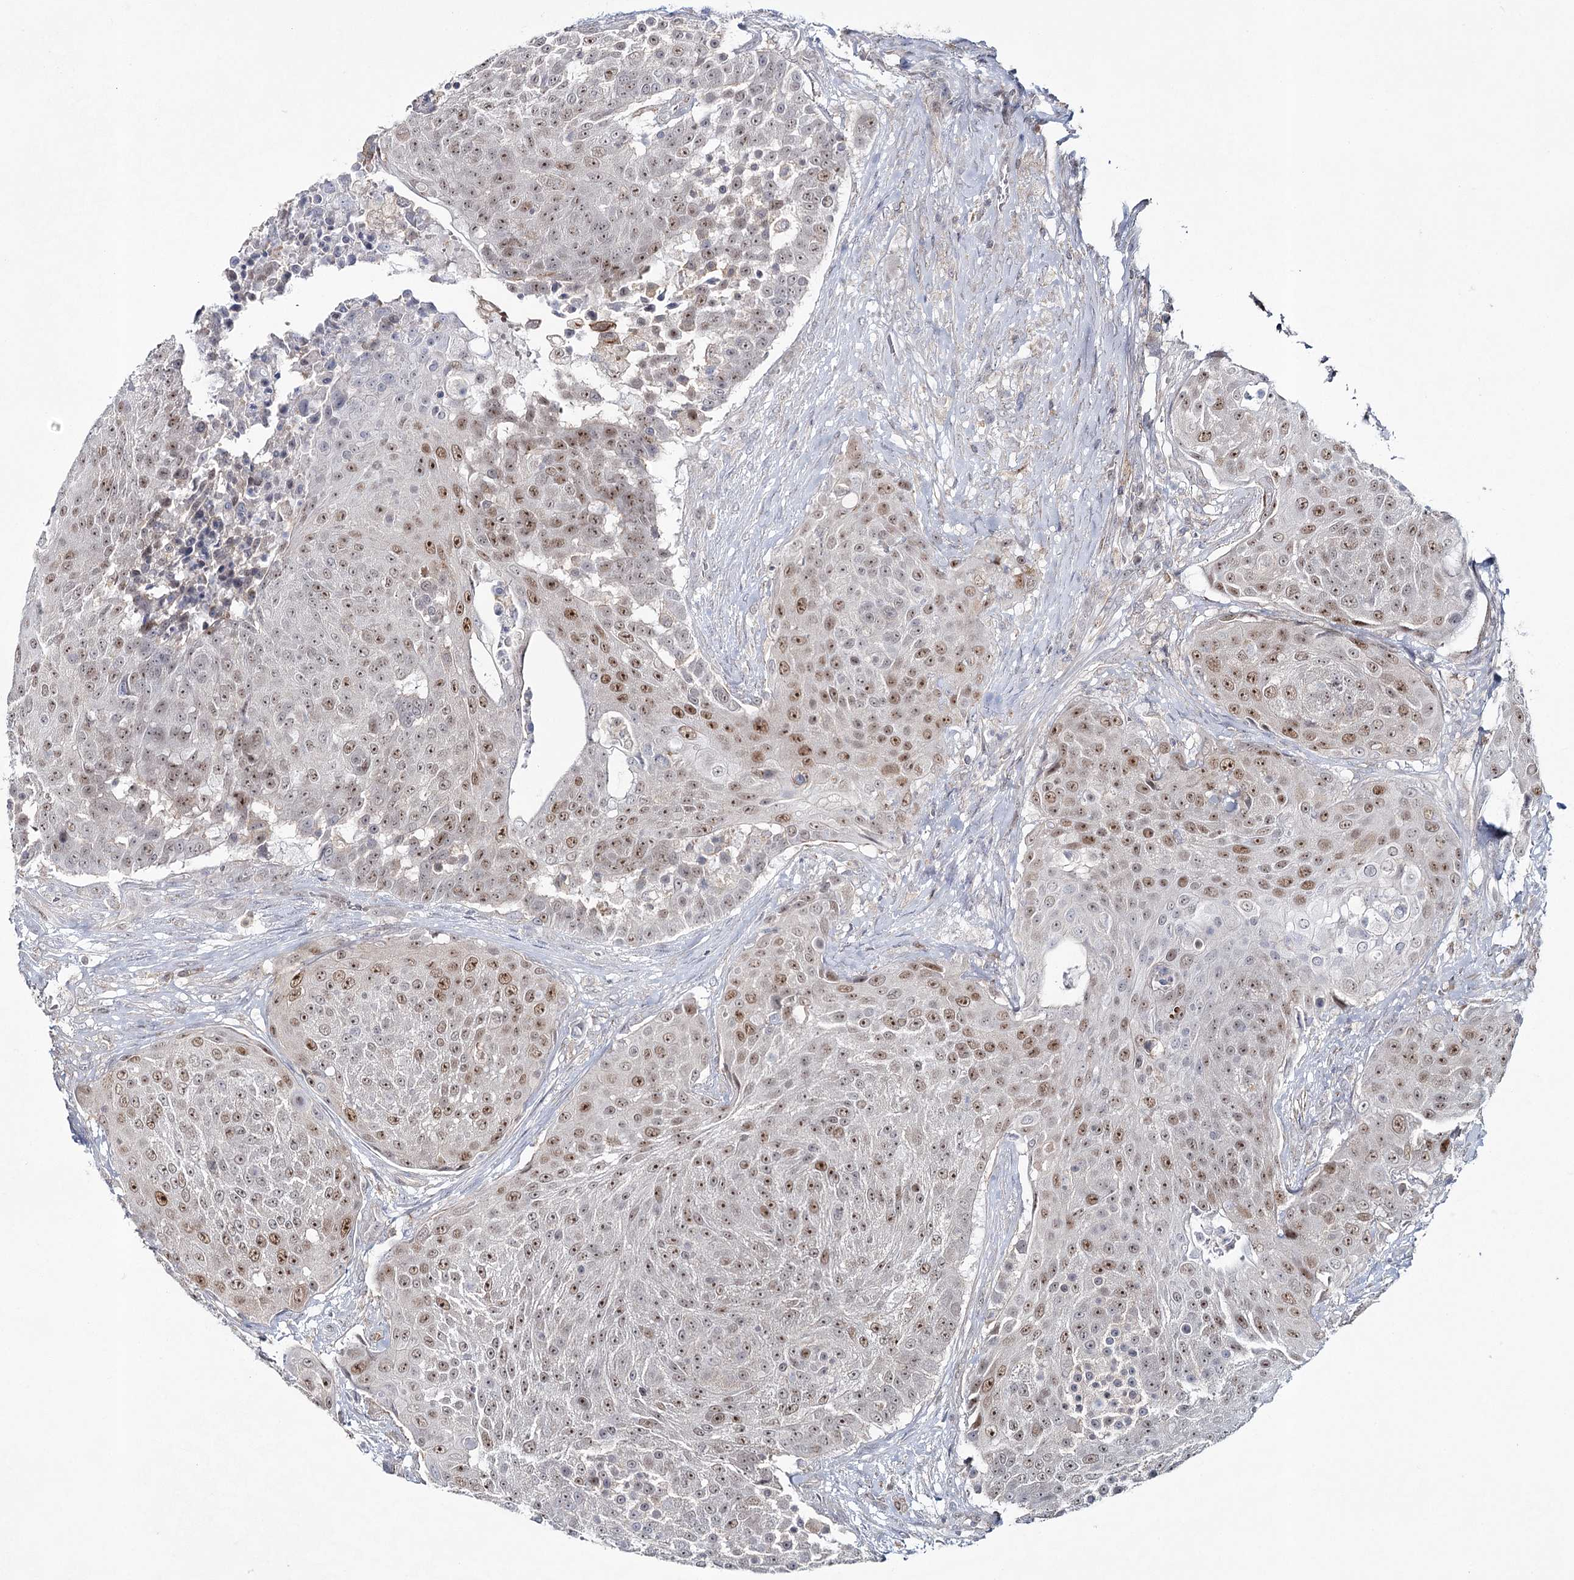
{"staining": {"intensity": "moderate", "quantity": ">75%", "location": "nuclear"}, "tissue": "urothelial cancer", "cell_type": "Tumor cells", "image_type": "cancer", "snomed": [{"axis": "morphology", "description": "Urothelial carcinoma, High grade"}, {"axis": "topography", "description": "Urinary bladder"}], "caption": "Immunohistochemistry image of urothelial carcinoma (high-grade) stained for a protein (brown), which demonstrates medium levels of moderate nuclear staining in approximately >75% of tumor cells.", "gene": "ZC3H8", "patient": {"sex": "female", "age": 63}}